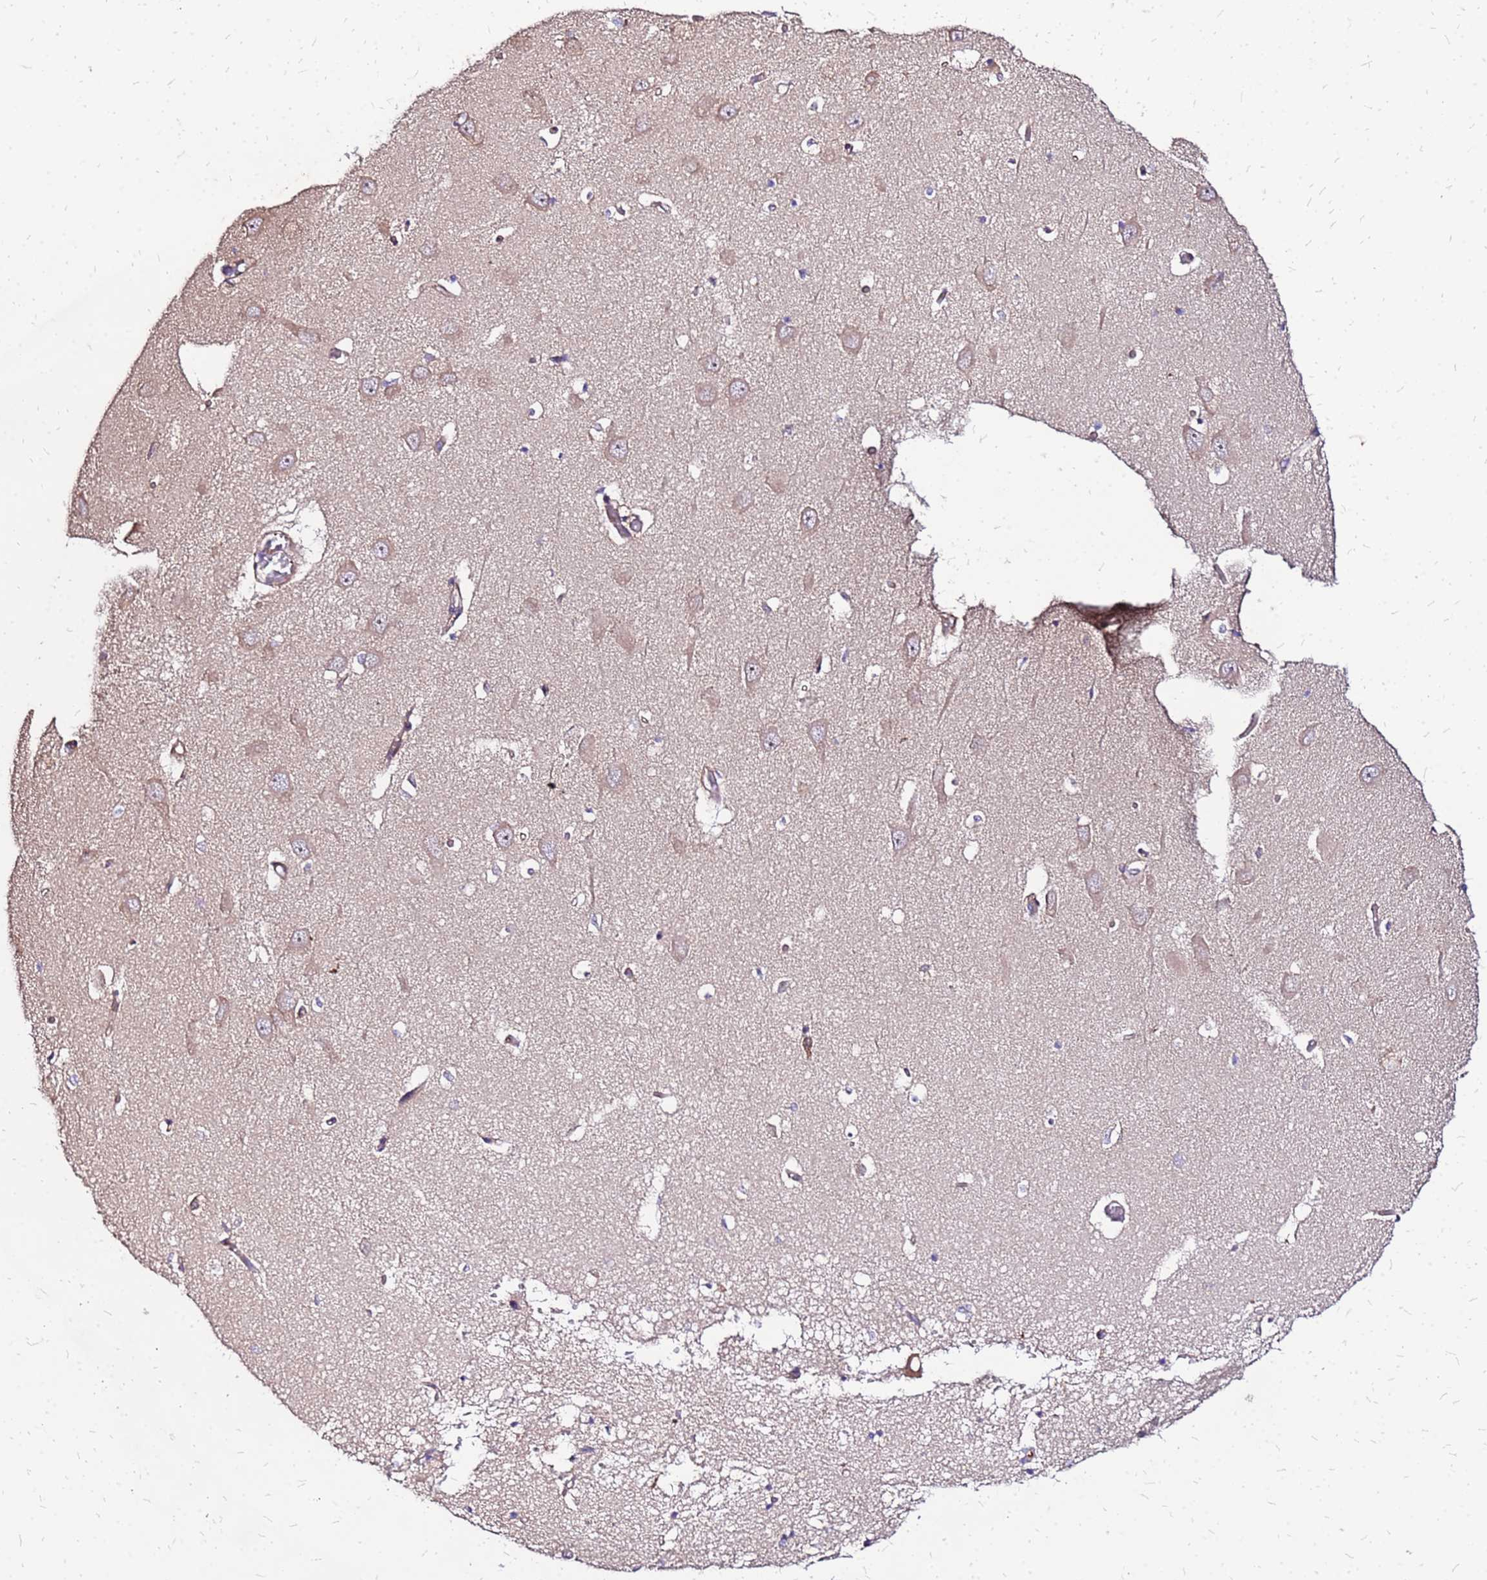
{"staining": {"intensity": "negative", "quantity": "none", "location": "none"}, "tissue": "hippocampus", "cell_type": "Glial cells", "image_type": "normal", "snomed": [{"axis": "morphology", "description": "Normal tissue, NOS"}, {"axis": "topography", "description": "Hippocampus"}], "caption": "DAB (3,3'-diaminobenzidine) immunohistochemical staining of normal hippocampus demonstrates no significant expression in glial cells.", "gene": "VMO1", "patient": {"sex": "male", "age": 70}}